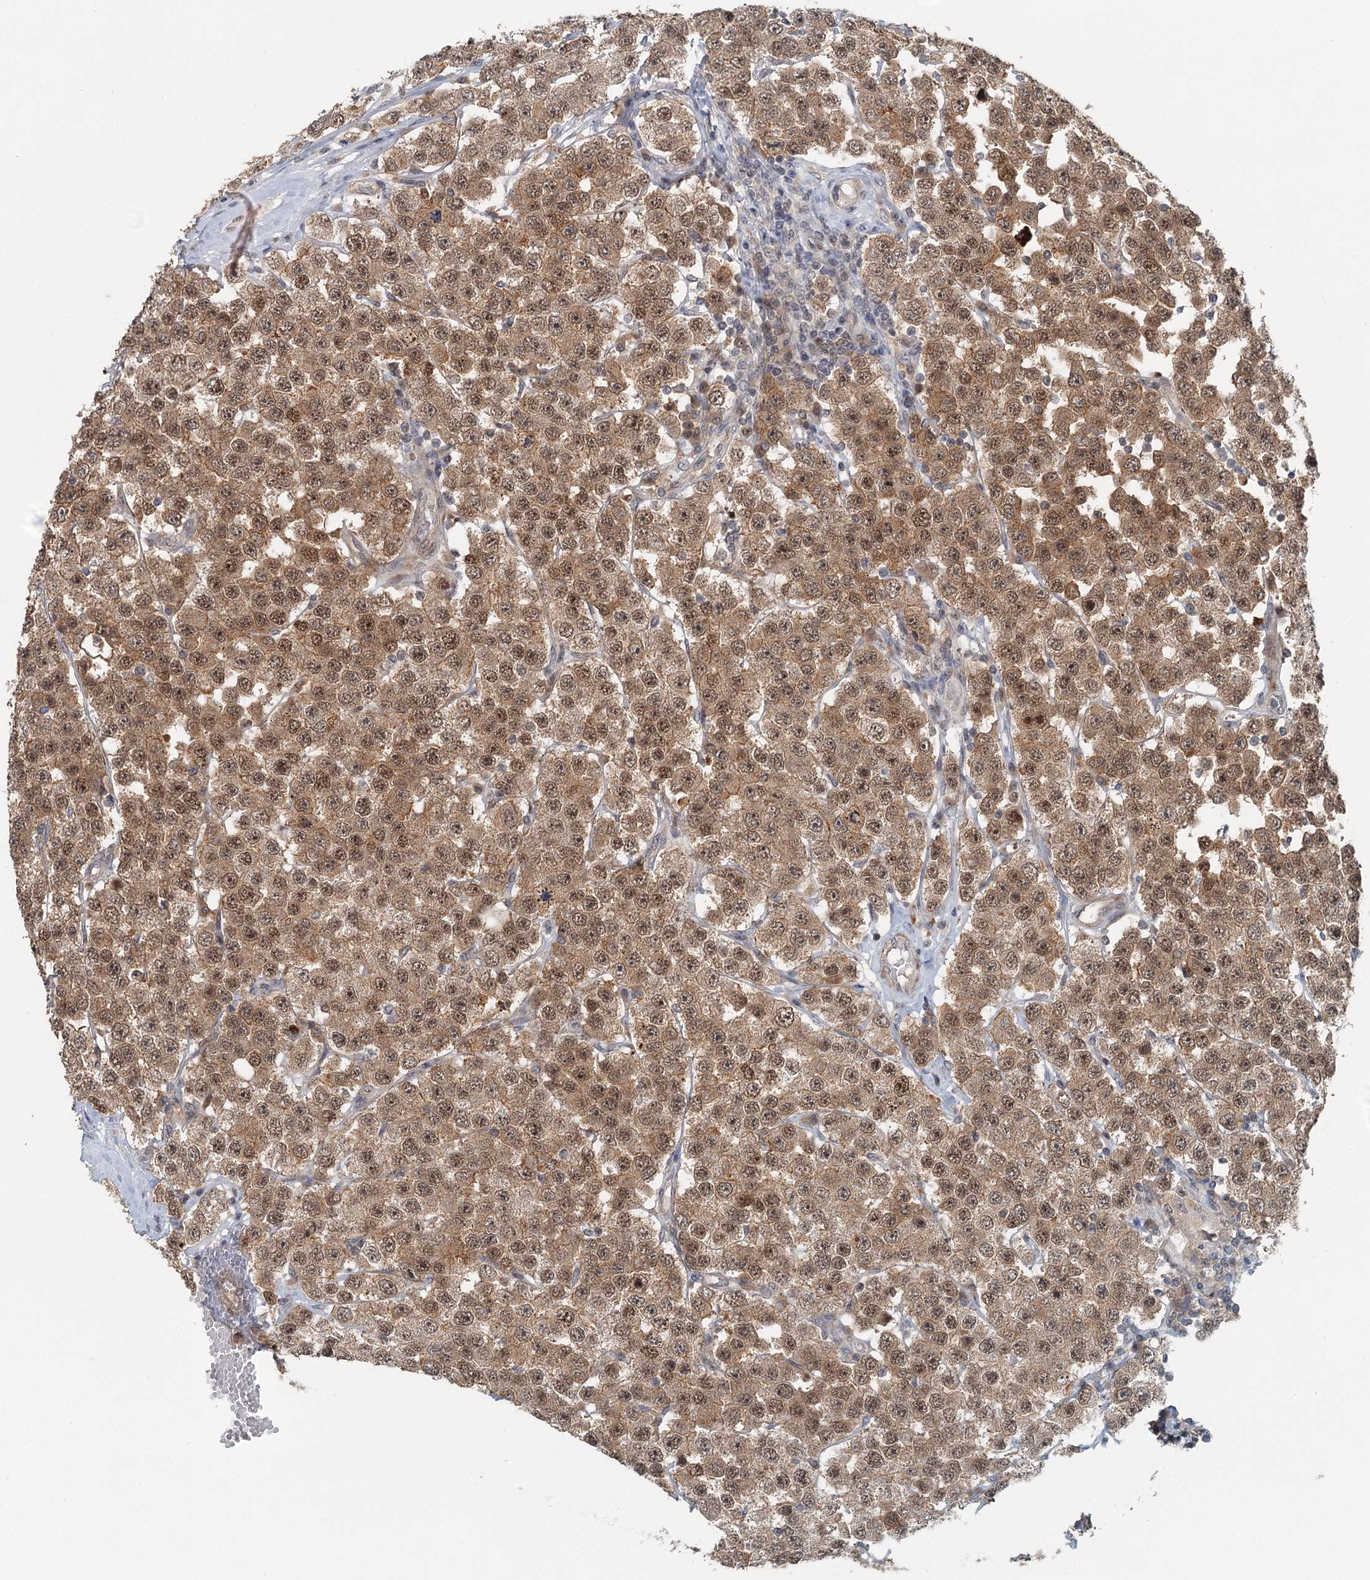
{"staining": {"intensity": "moderate", "quantity": ">75%", "location": "cytoplasmic/membranous,nuclear"}, "tissue": "testis cancer", "cell_type": "Tumor cells", "image_type": "cancer", "snomed": [{"axis": "morphology", "description": "Seminoma, NOS"}, {"axis": "topography", "description": "Testis"}], "caption": "Immunohistochemistry (IHC) of human testis seminoma reveals medium levels of moderate cytoplasmic/membranous and nuclear staining in approximately >75% of tumor cells.", "gene": "TAS2R42", "patient": {"sex": "male", "age": 28}}